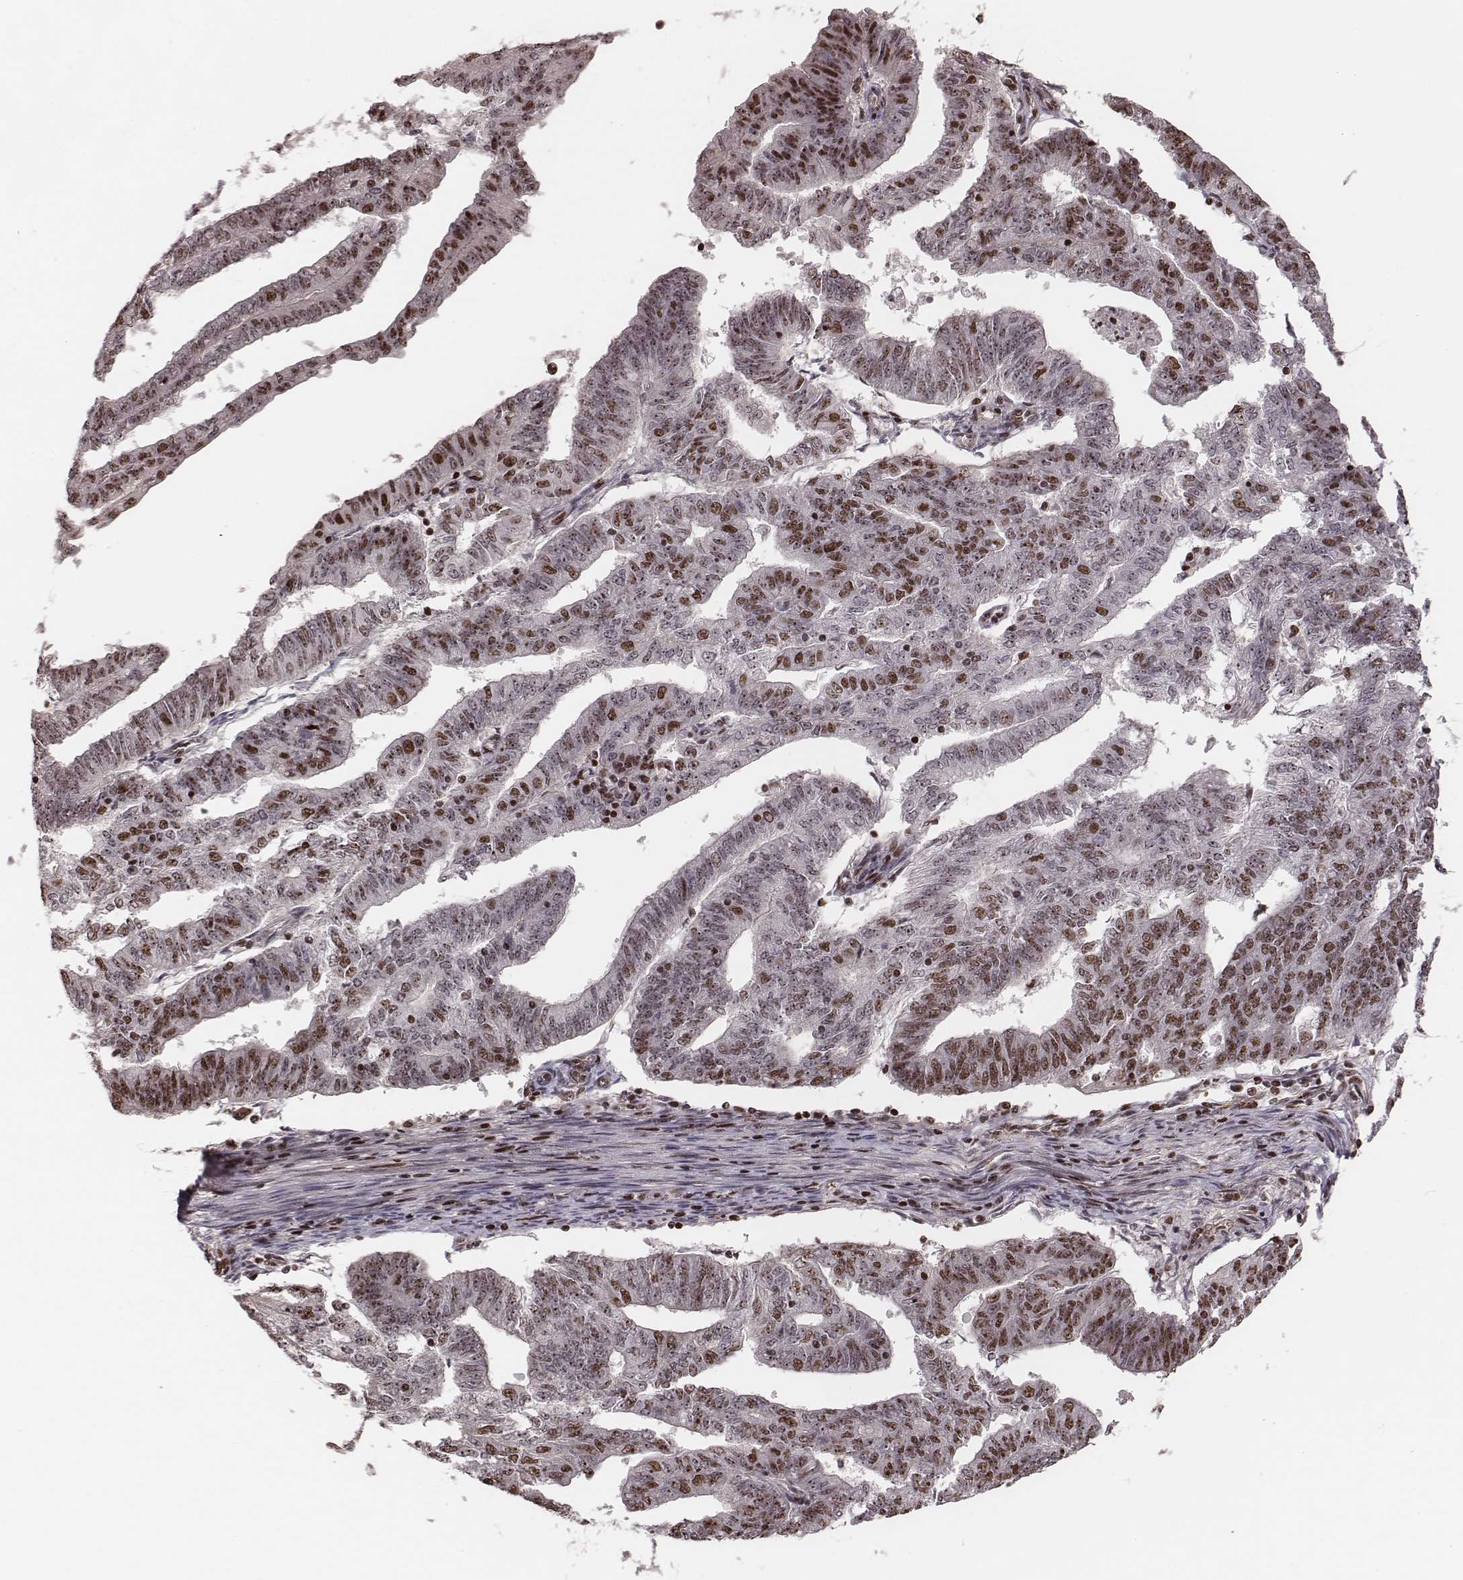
{"staining": {"intensity": "moderate", "quantity": "25%-75%", "location": "nuclear"}, "tissue": "endometrial cancer", "cell_type": "Tumor cells", "image_type": "cancer", "snomed": [{"axis": "morphology", "description": "Adenocarcinoma, NOS"}, {"axis": "topography", "description": "Endometrium"}], "caption": "High-magnification brightfield microscopy of endometrial cancer stained with DAB (3,3'-diaminobenzidine) (brown) and counterstained with hematoxylin (blue). tumor cells exhibit moderate nuclear expression is identified in about25%-75% of cells.", "gene": "VRK3", "patient": {"sex": "female", "age": 82}}